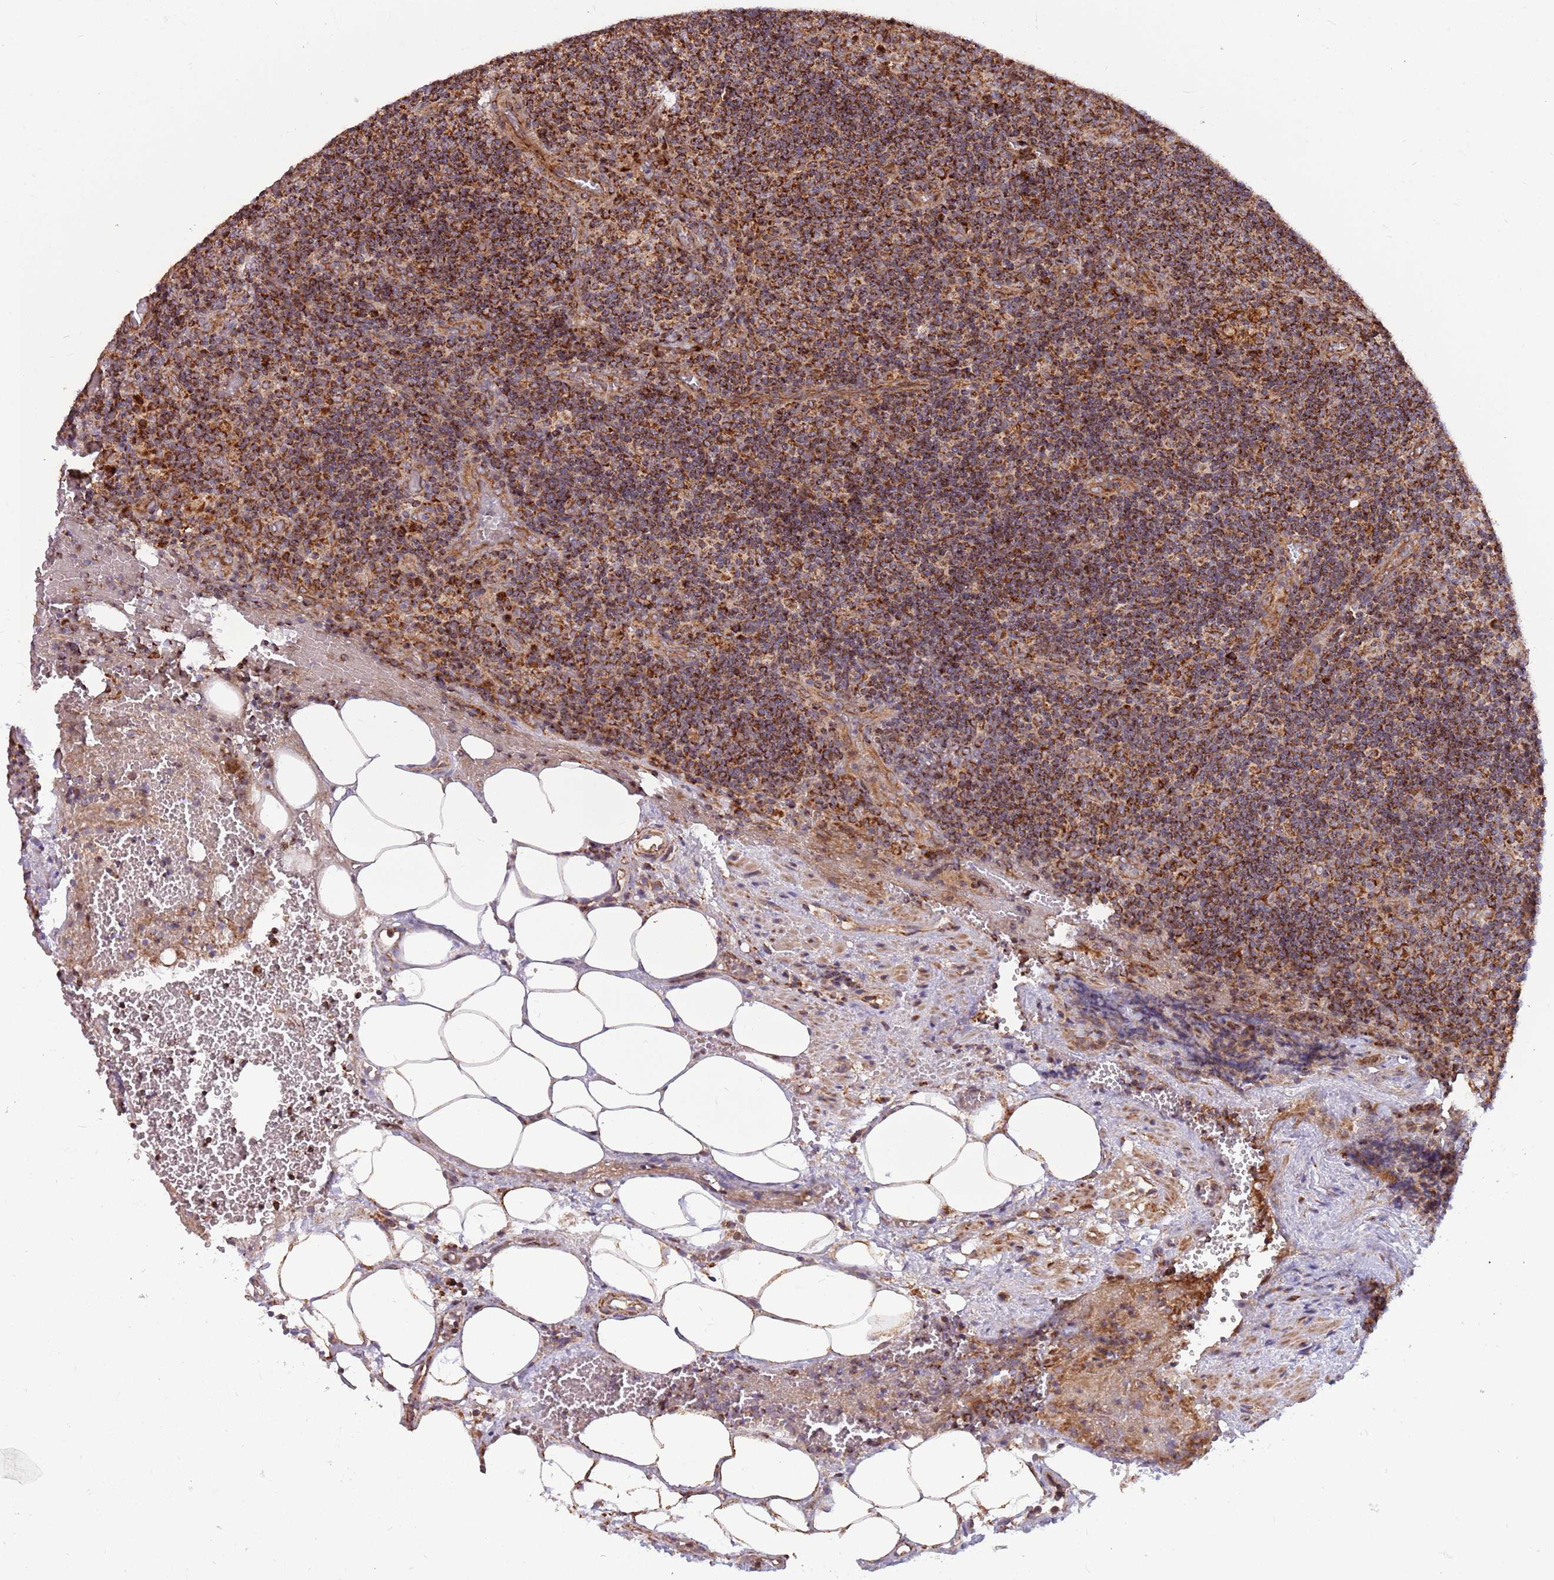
{"staining": {"intensity": "strong", "quantity": "25%-75%", "location": "cytoplasmic/membranous"}, "tissue": "lymph node", "cell_type": "Germinal center cells", "image_type": "normal", "snomed": [{"axis": "morphology", "description": "Normal tissue, NOS"}, {"axis": "topography", "description": "Lymph node"}], "caption": "Immunohistochemical staining of normal lymph node exhibits strong cytoplasmic/membranous protein positivity in approximately 25%-75% of germinal center cells.", "gene": "ATP5PD", "patient": {"sex": "male", "age": 58}}